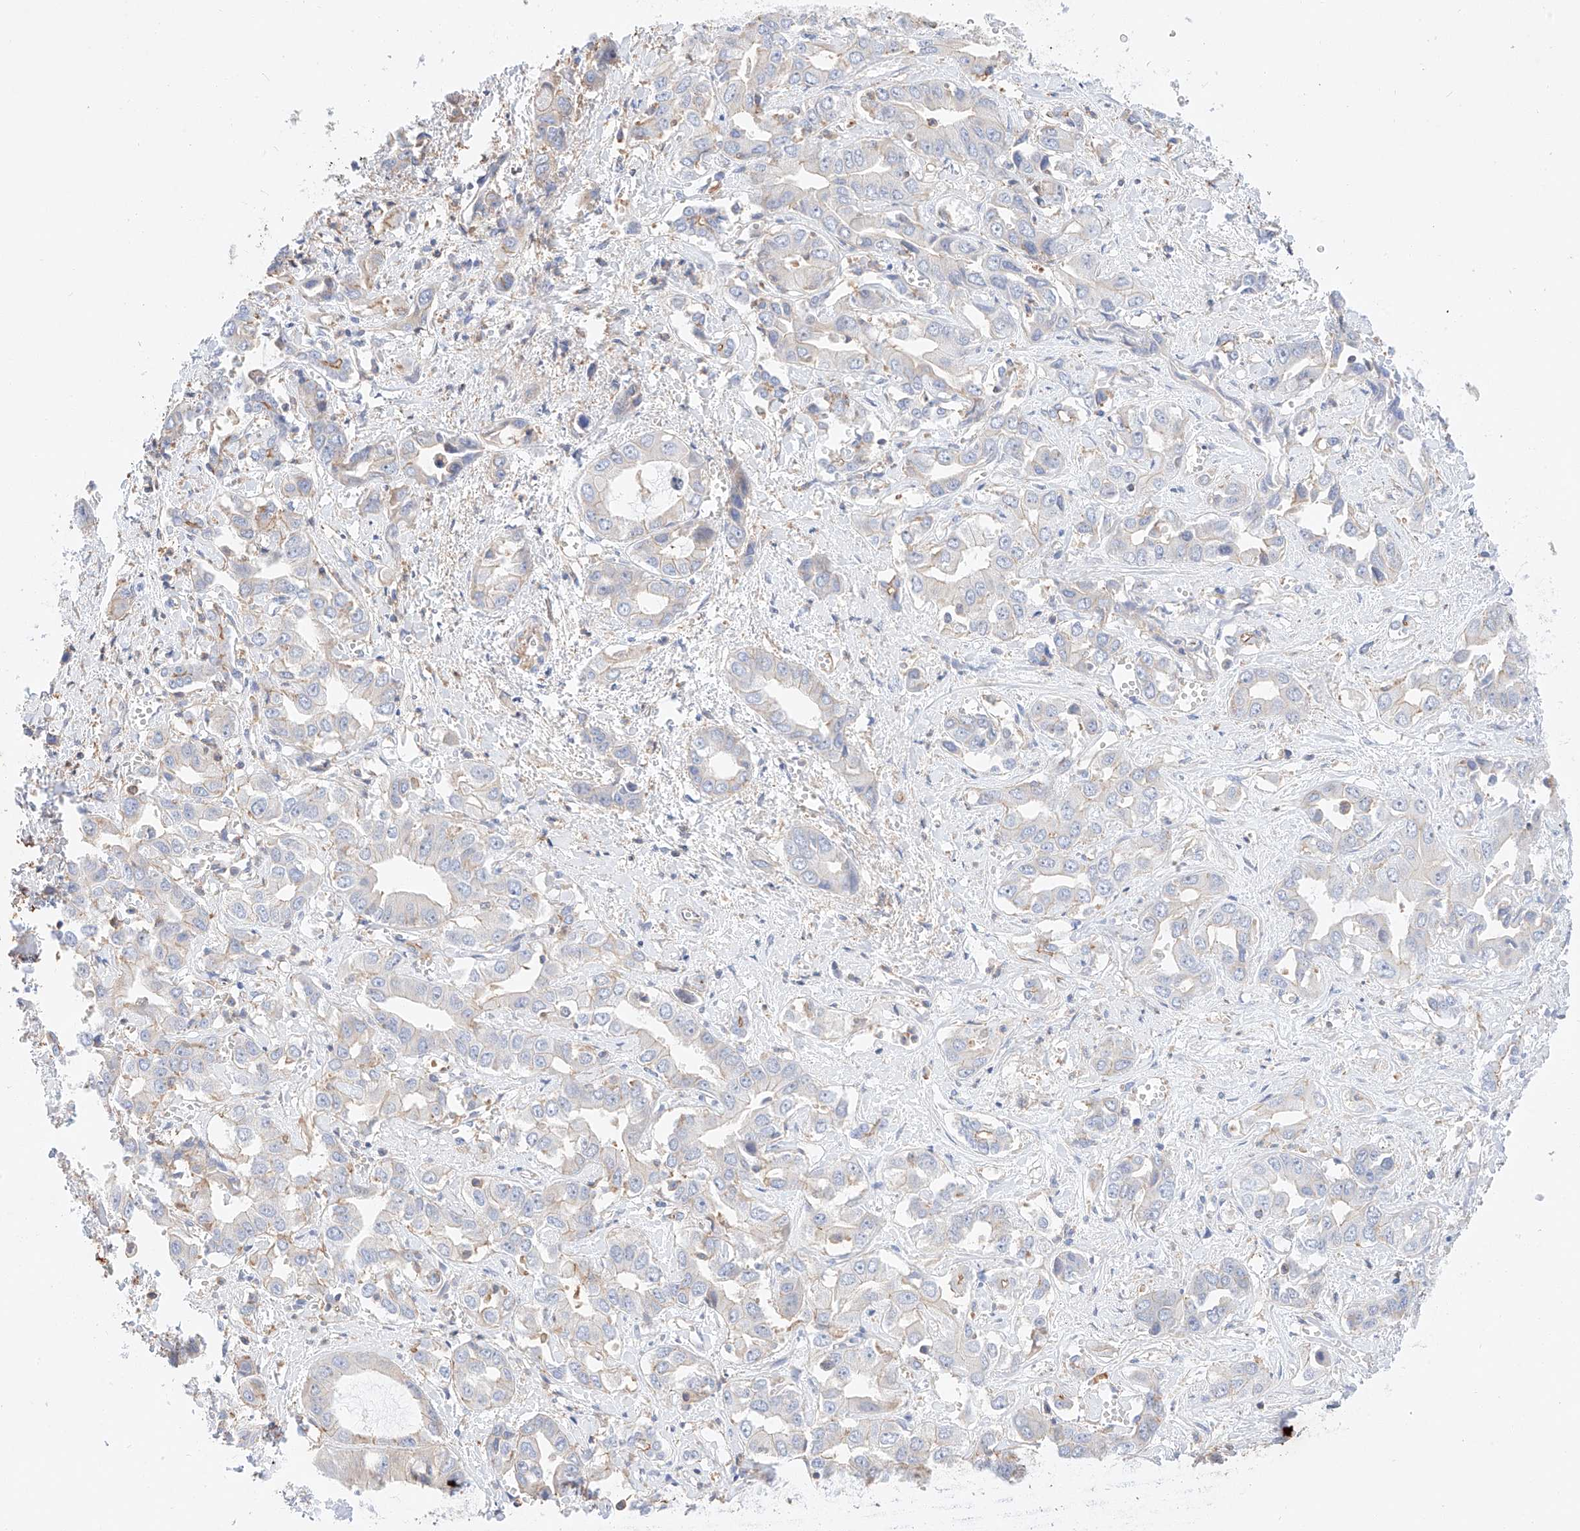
{"staining": {"intensity": "negative", "quantity": "none", "location": "none"}, "tissue": "liver cancer", "cell_type": "Tumor cells", "image_type": "cancer", "snomed": [{"axis": "morphology", "description": "Cholangiocarcinoma"}, {"axis": "topography", "description": "Liver"}], "caption": "High magnification brightfield microscopy of liver cancer stained with DAB (brown) and counterstained with hematoxylin (blue): tumor cells show no significant staining.", "gene": "HDAC9", "patient": {"sex": "female", "age": 52}}